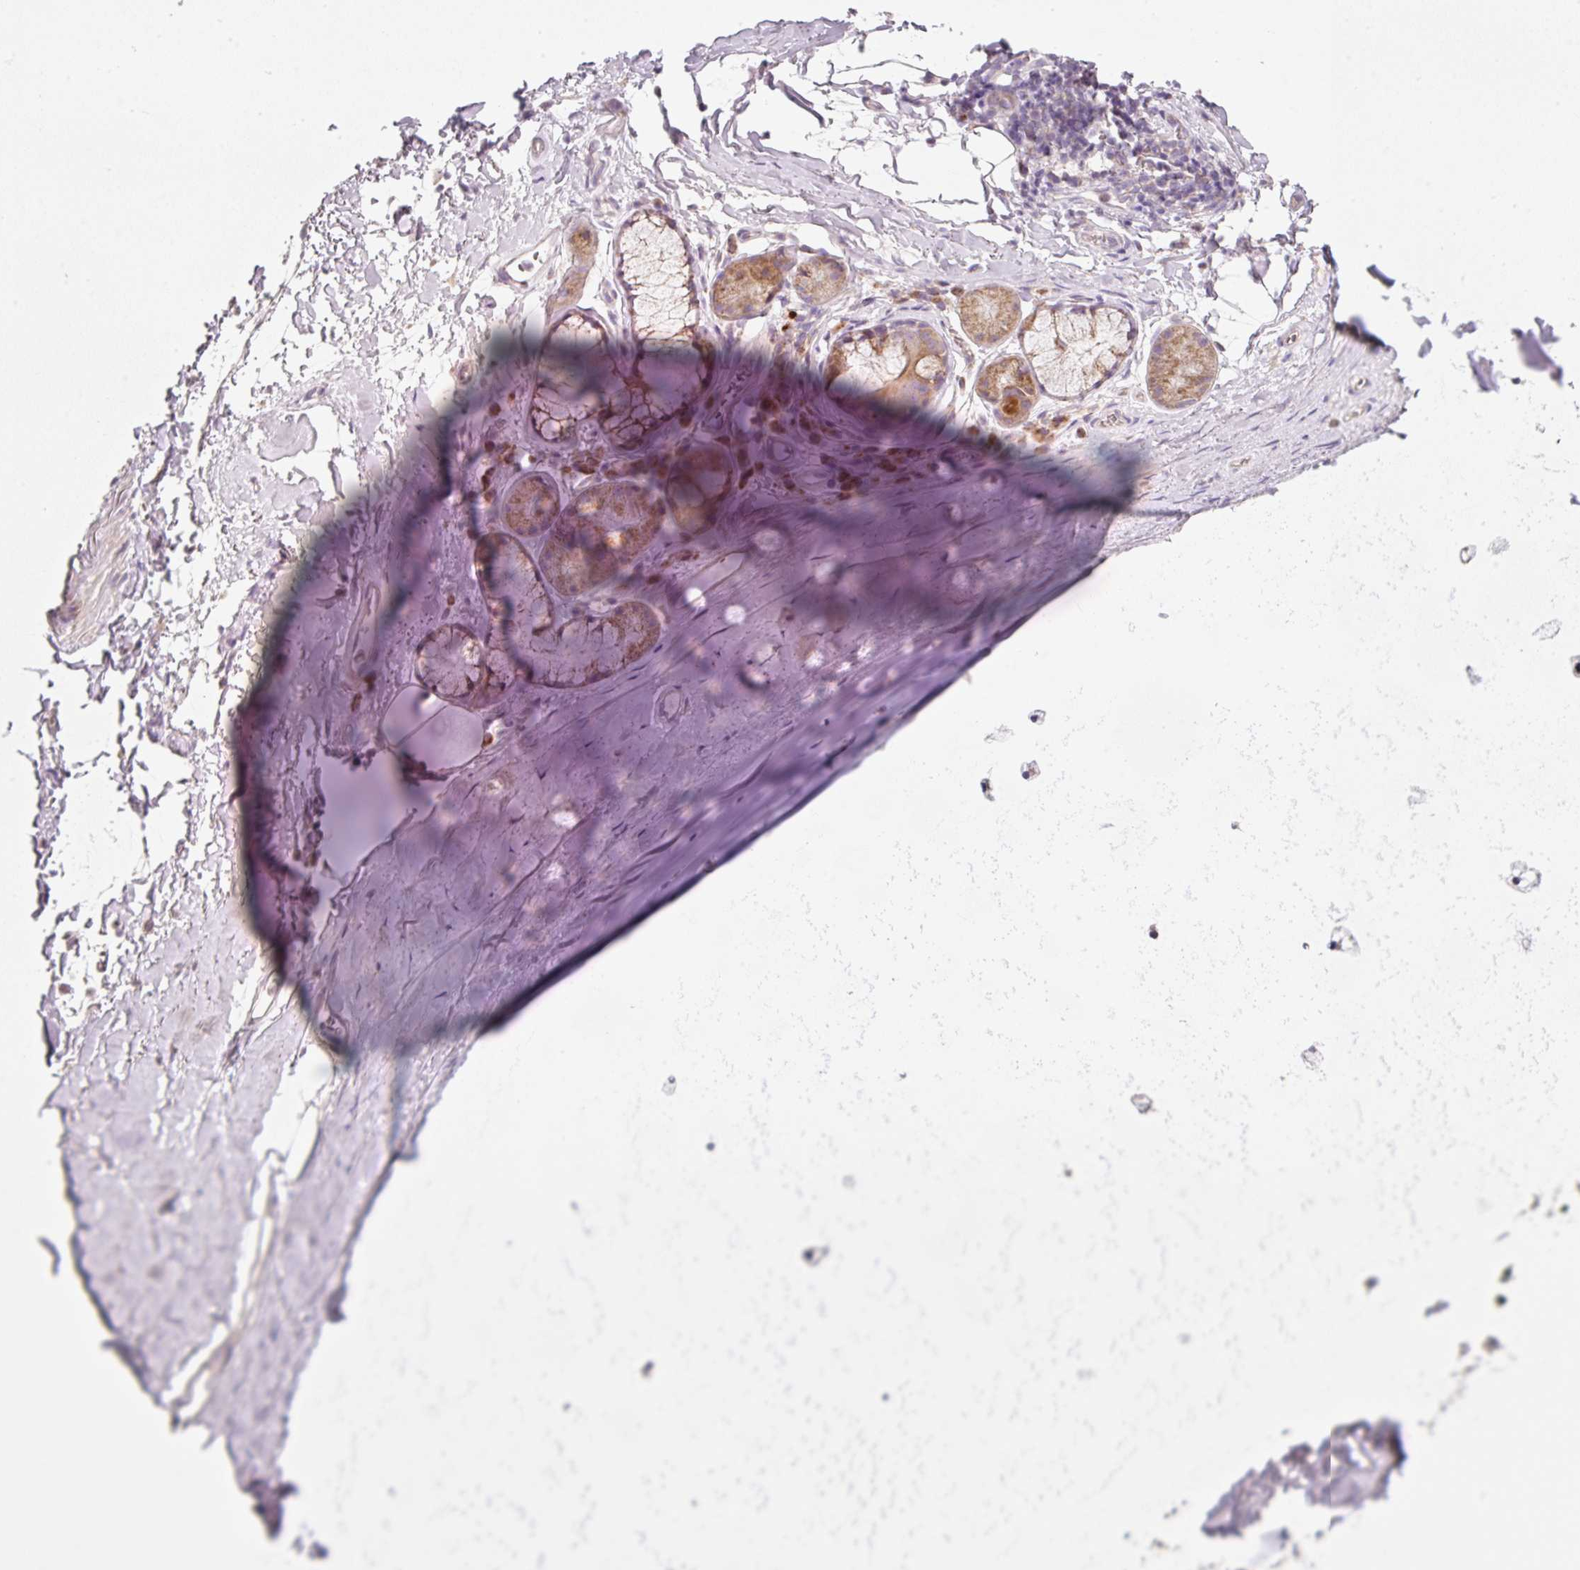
{"staining": {"intensity": "negative", "quantity": "none", "location": "none"}, "tissue": "adipose tissue", "cell_type": "Adipocytes", "image_type": "normal", "snomed": [{"axis": "morphology", "description": "Normal tissue, NOS"}, {"axis": "topography", "description": "Cartilage tissue"}, {"axis": "topography", "description": "Bronchus"}], "caption": "DAB (3,3'-diaminobenzidine) immunohistochemical staining of benign human adipose tissue displays no significant staining in adipocytes.", "gene": "NDUFA1", "patient": {"sex": "male", "age": 58}}